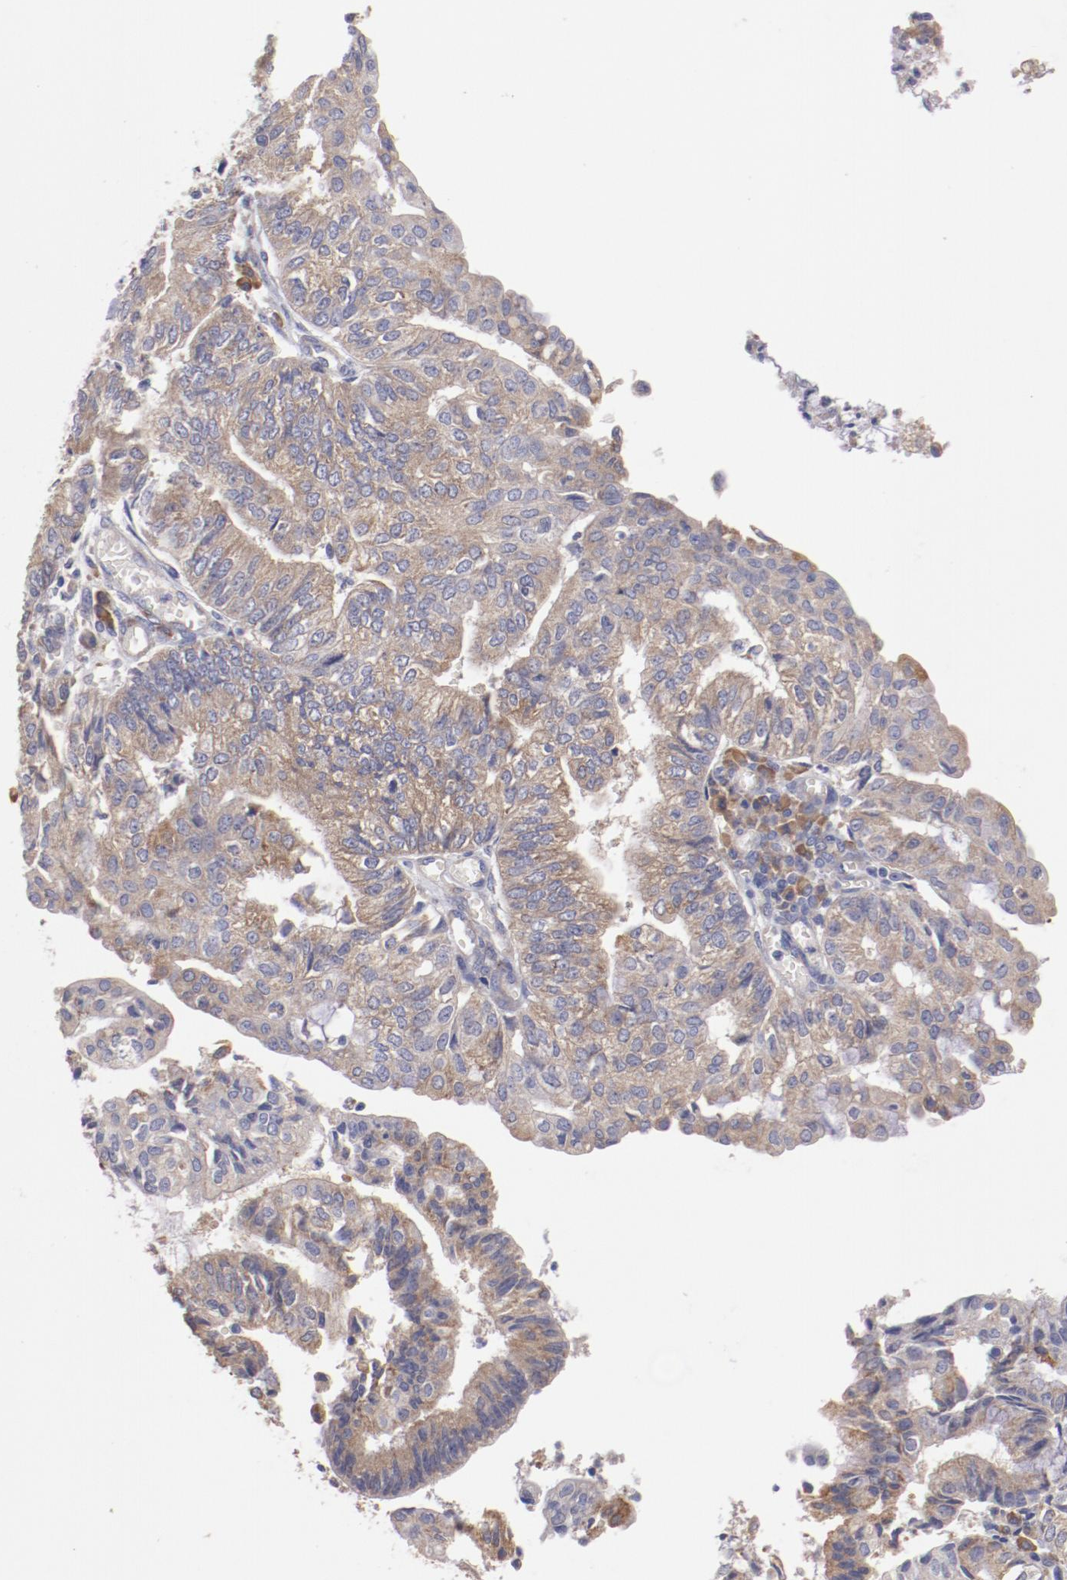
{"staining": {"intensity": "moderate", "quantity": ">75%", "location": "cytoplasmic/membranous"}, "tissue": "endometrial cancer", "cell_type": "Tumor cells", "image_type": "cancer", "snomed": [{"axis": "morphology", "description": "Adenocarcinoma, NOS"}, {"axis": "topography", "description": "Endometrium"}], "caption": "Endometrial cancer (adenocarcinoma) stained for a protein (brown) shows moderate cytoplasmic/membranous positive expression in about >75% of tumor cells.", "gene": "ENTPD5", "patient": {"sex": "female", "age": 59}}